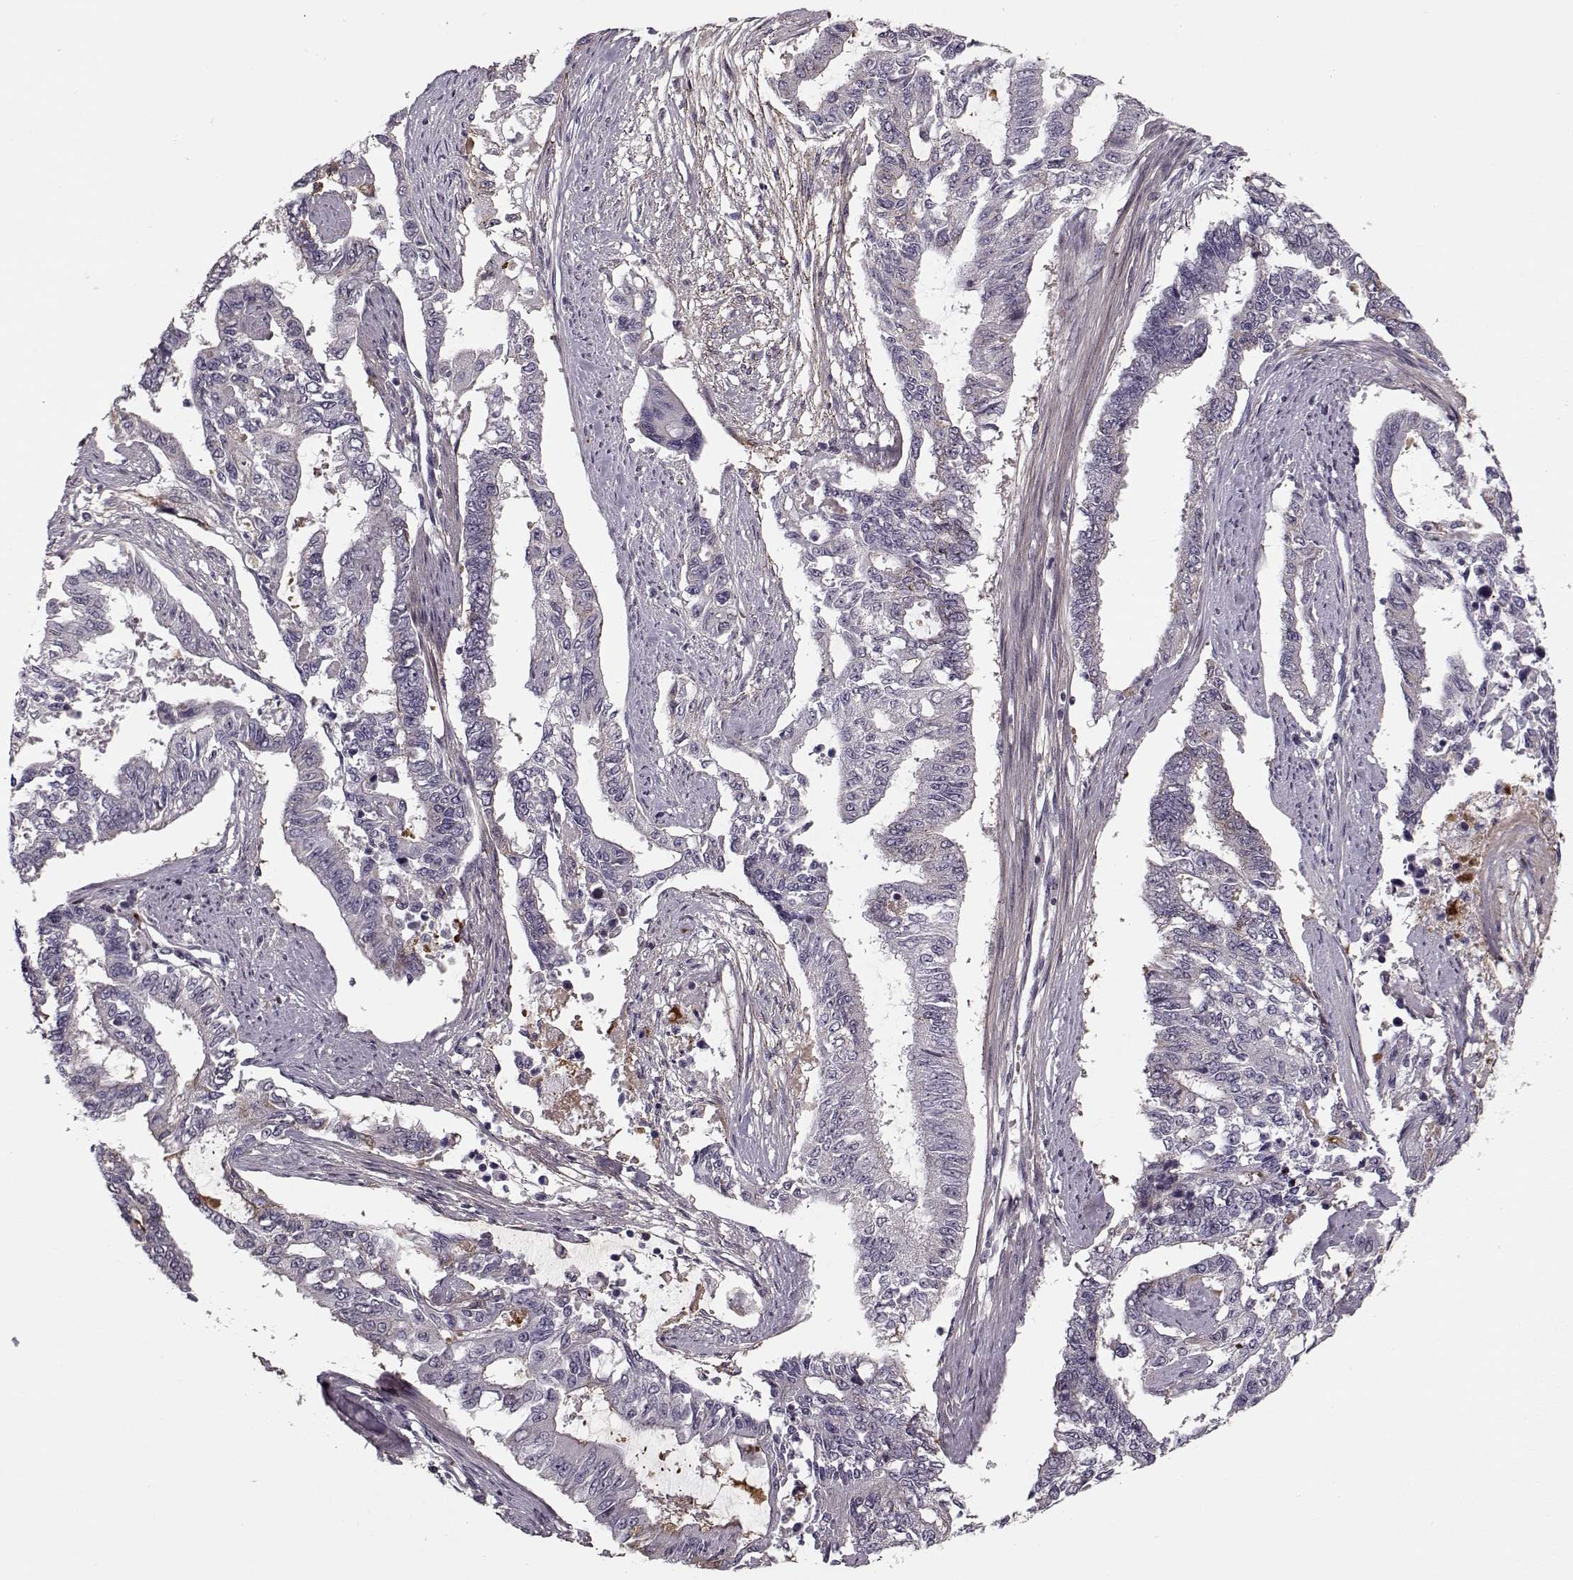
{"staining": {"intensity": "negative", "quantity": "none", "location": "none"}, "tissue": "endometrial cancer", "cell_type": "Tumor cells", "image_type": "cancer", "snomed": [{"axis": "morphology", "description": "Adenocarcinoma, NOS"}, {"axis": "topography", "description": "Uterus"}], "caption": "This is an immunohistochemistry photomicrograph of human endometrial cancer (adenocarcinoma). There is no expression in tumor cells.", "gene": "DNAI3", "patient": {"sex": "female", "age": 59}}